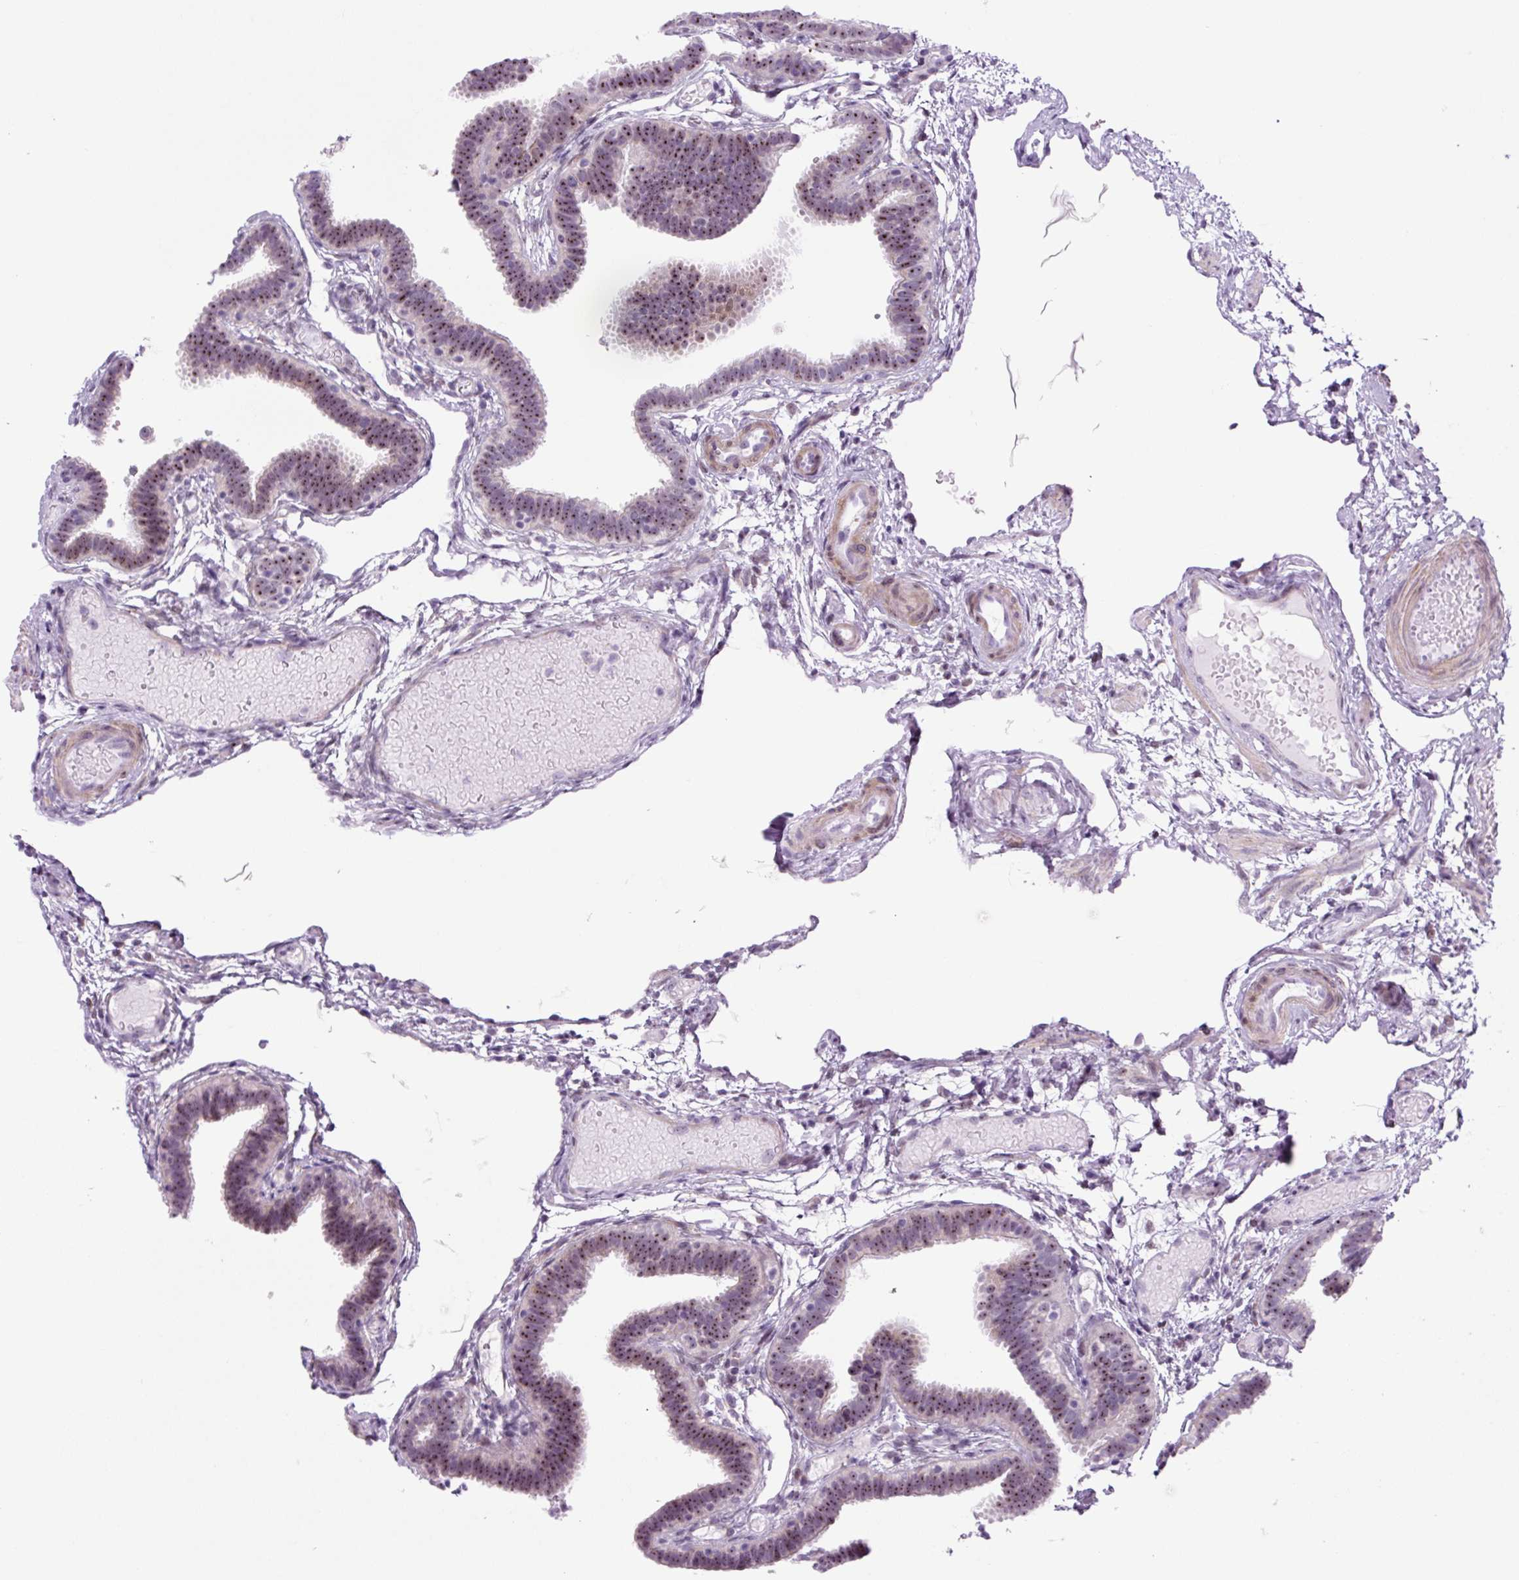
{"staining": {"intensity": "moderate", "quantity": ">75%", "location": "nuclear"}, "tissue": "fallopian tube", "cell_type": "Glandular cells", "image_type": "normal", "snomed": [{"axis": "morphology", "description": "Normal tissue, NOS"}, {"axis": "topography", "description": "Fallopian tube"}], "caption": "An immunohistochemistry micrograph of normal tissue is shown. Protein staining in brown labels moderate nuclear positivity in fallopian tube within glandular cells. Using DAB (brown) and hematoxylin (blue) stains, captured at high magnification using brightfield microscopy.", "gene": "RRS1", "patient": {"sex": "female", "age": 37}}